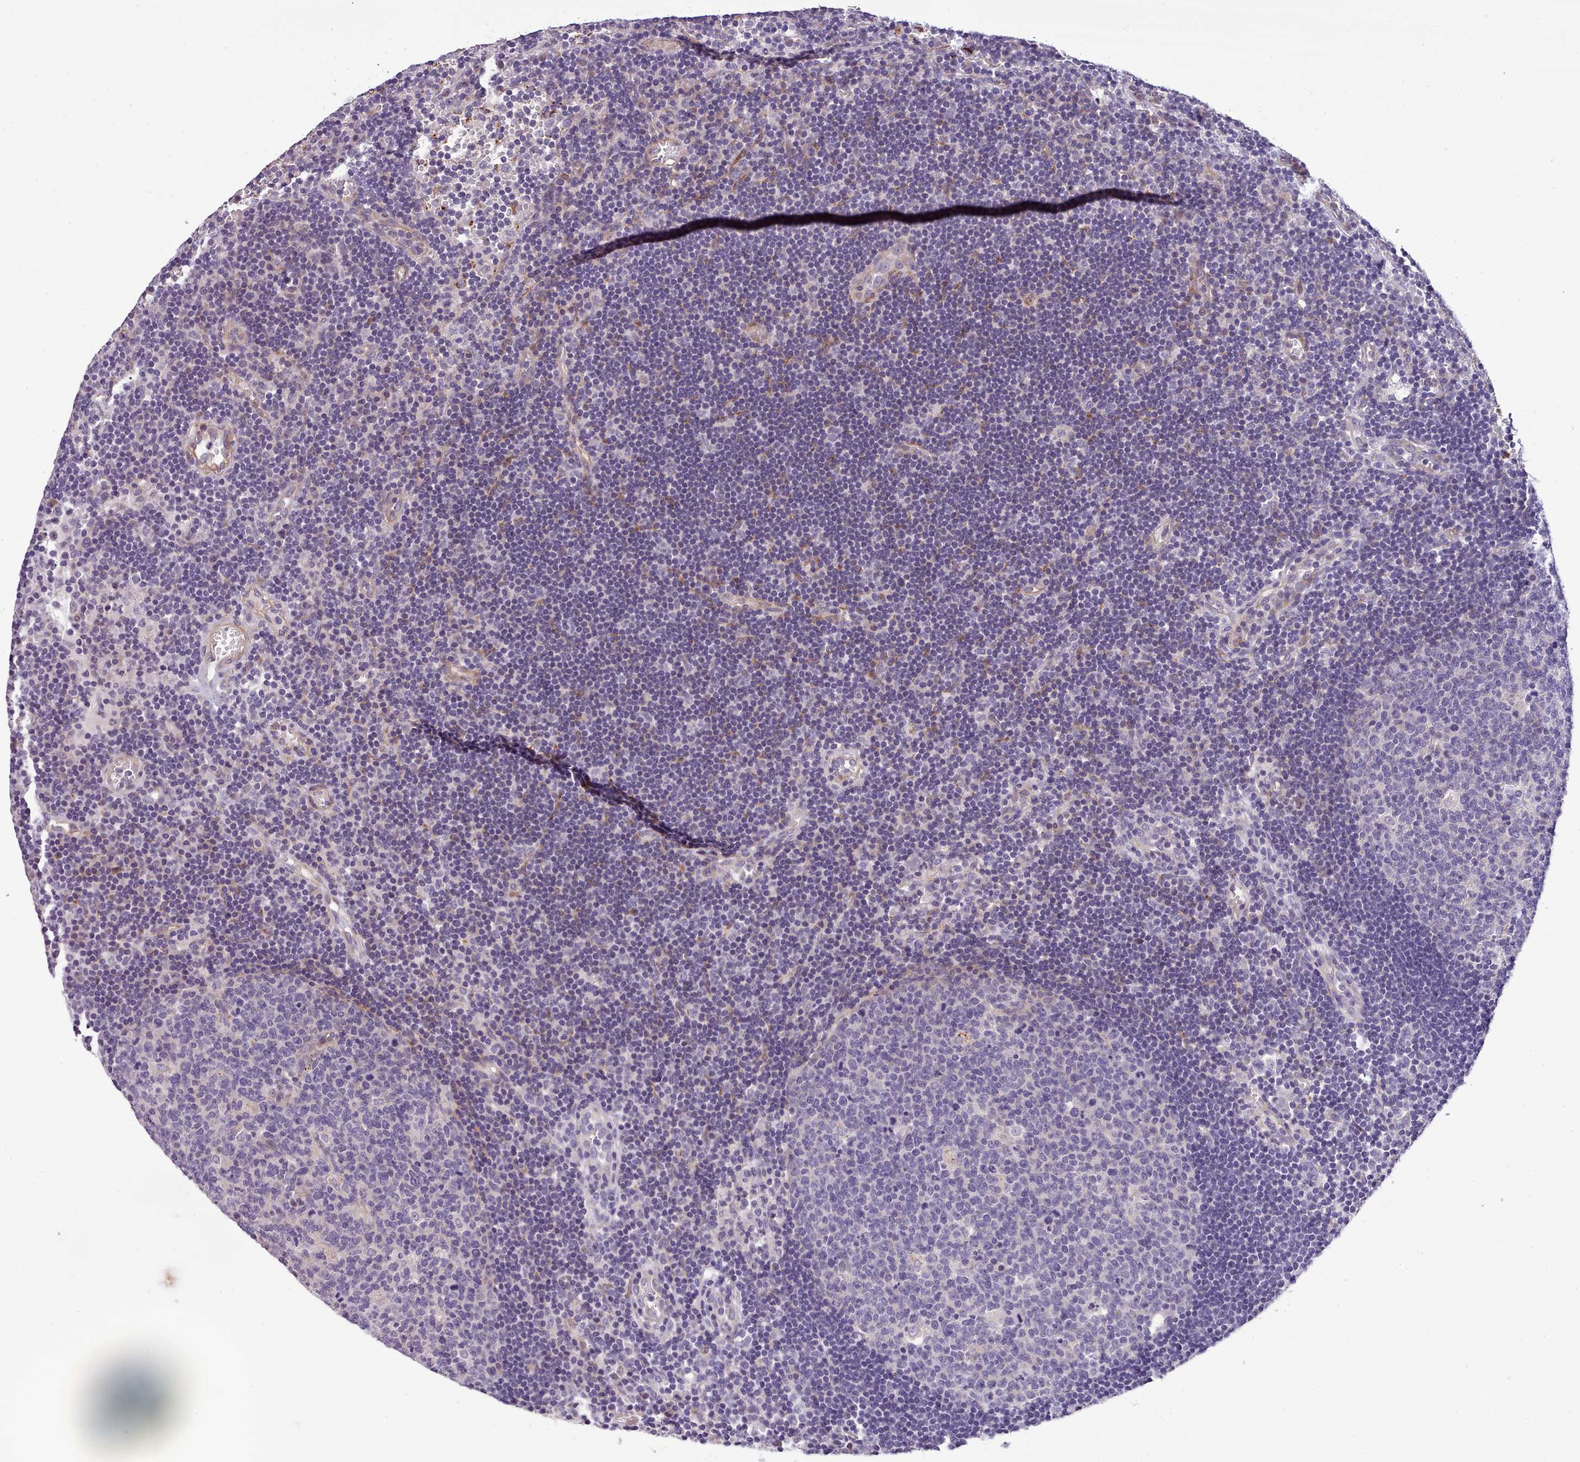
{"staining": {"intensity": "negative", "quantity": "none", "location": "none"}, "tissue": "lymph node", "cell_type": "Germinal center cells", "image_type": "normal", "snomed": [{"axis": "morphology", "description": "Normal tissue, NOS"}, {"axis": "topography", "description": "Lymph node"}], "caption": "This is an immunohistochemistry (IHC) micrograph of normal lymph node. There is no staining in germinal center cells.", "gene": "ZNF658", "patient": {"sex": "male", "age": 62}}